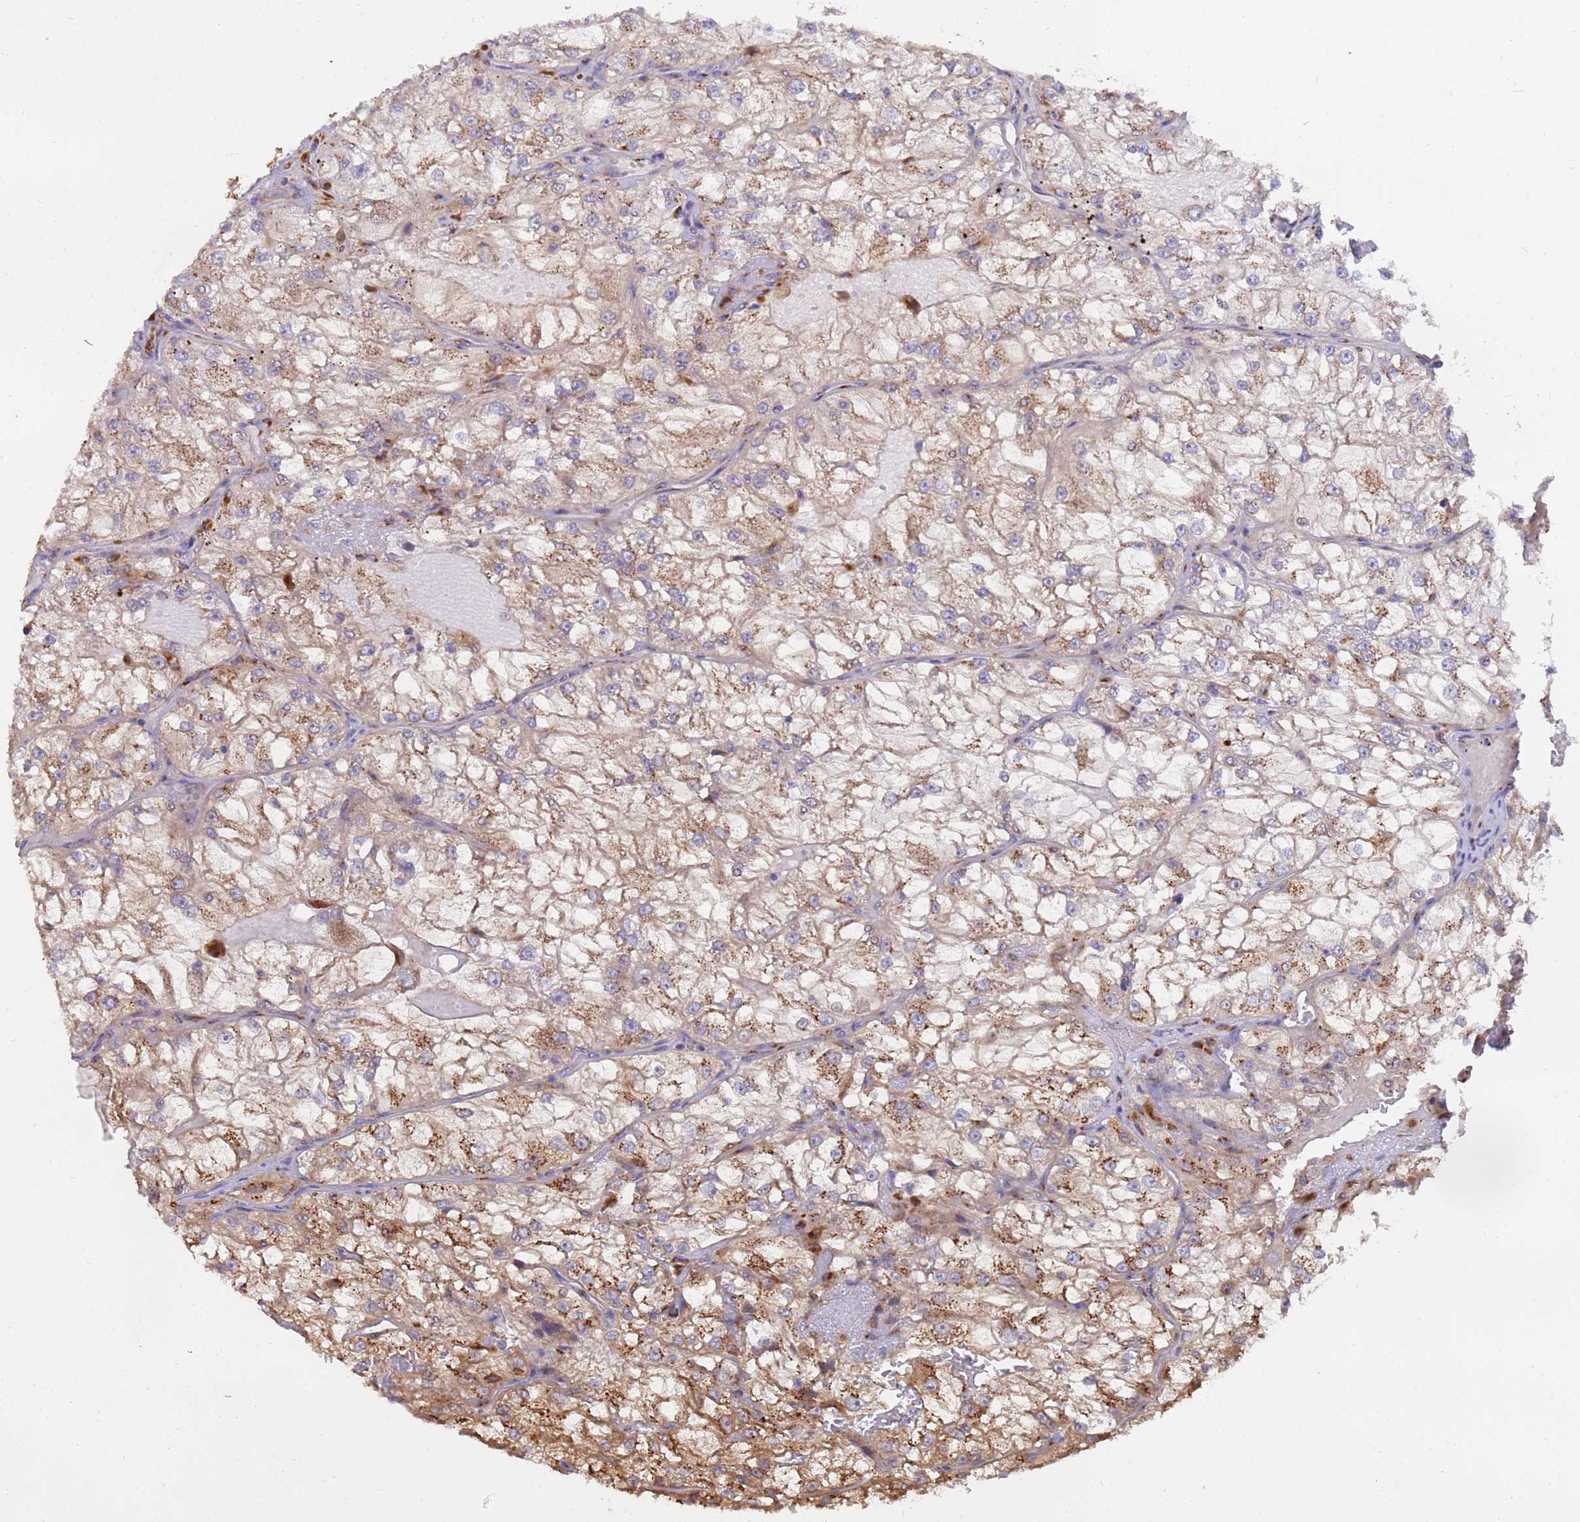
{"staining": {"intensity": "moderate", "quantity": "25%-75%", "location": "cytoplasmic/membranous"}, "tissue": "renal cancer", "cell_type": "Tumor cells", "image_type": "cancer", "snomed": [{"axis": "morphology", "description": "Adenocarcinoma, NOS"}, {"axis": "topography", "description": "Kidney"}], "caption": "Protein staining displays moderate cytoplasmic/membranous staining in about 25%-75% of tumor cells in renal cancer (adenocarcinoma).", "gene": "HPS3", "patient": {"sex": "female", "age": 72}}